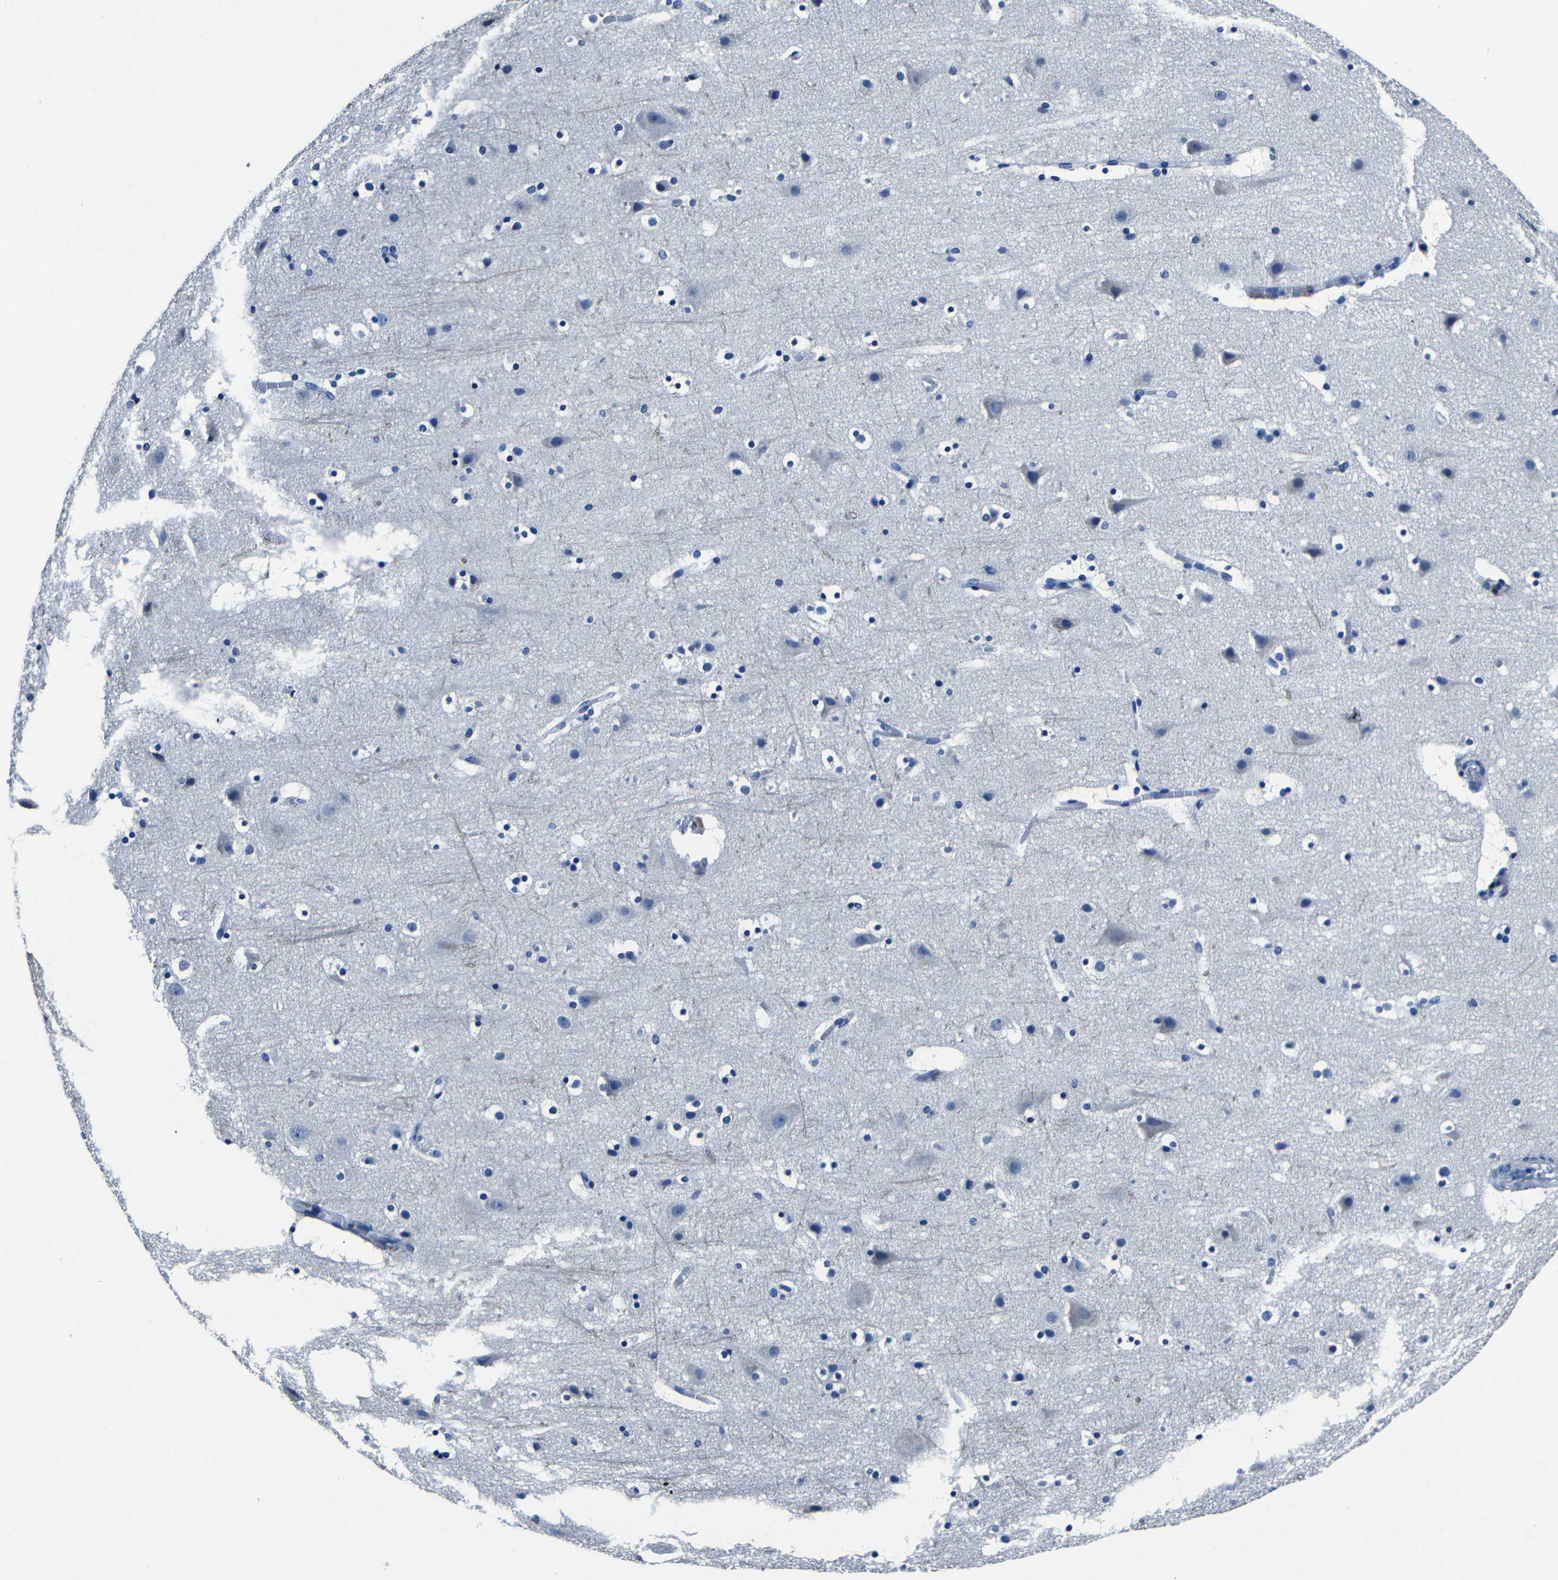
{"staining": {"intensity": "negative", "quantity": "none", "location": "none"}, "tissue": "cerebral cortex", "cell_type": "Endothelial cells", "image_type": "normal", "snomed": [{"axis": "morphology", "description": "Normal tissue, NOS"}, {"axis": "topography", "description": "Cerebral cortex"}], "caption": "This is an immunohistochemistry micrograph of benign cerebral cortex. There is no positivity in endothelial cells.", "gene": "NCMAP", "patient": {"sex": "male", "age": 45}}